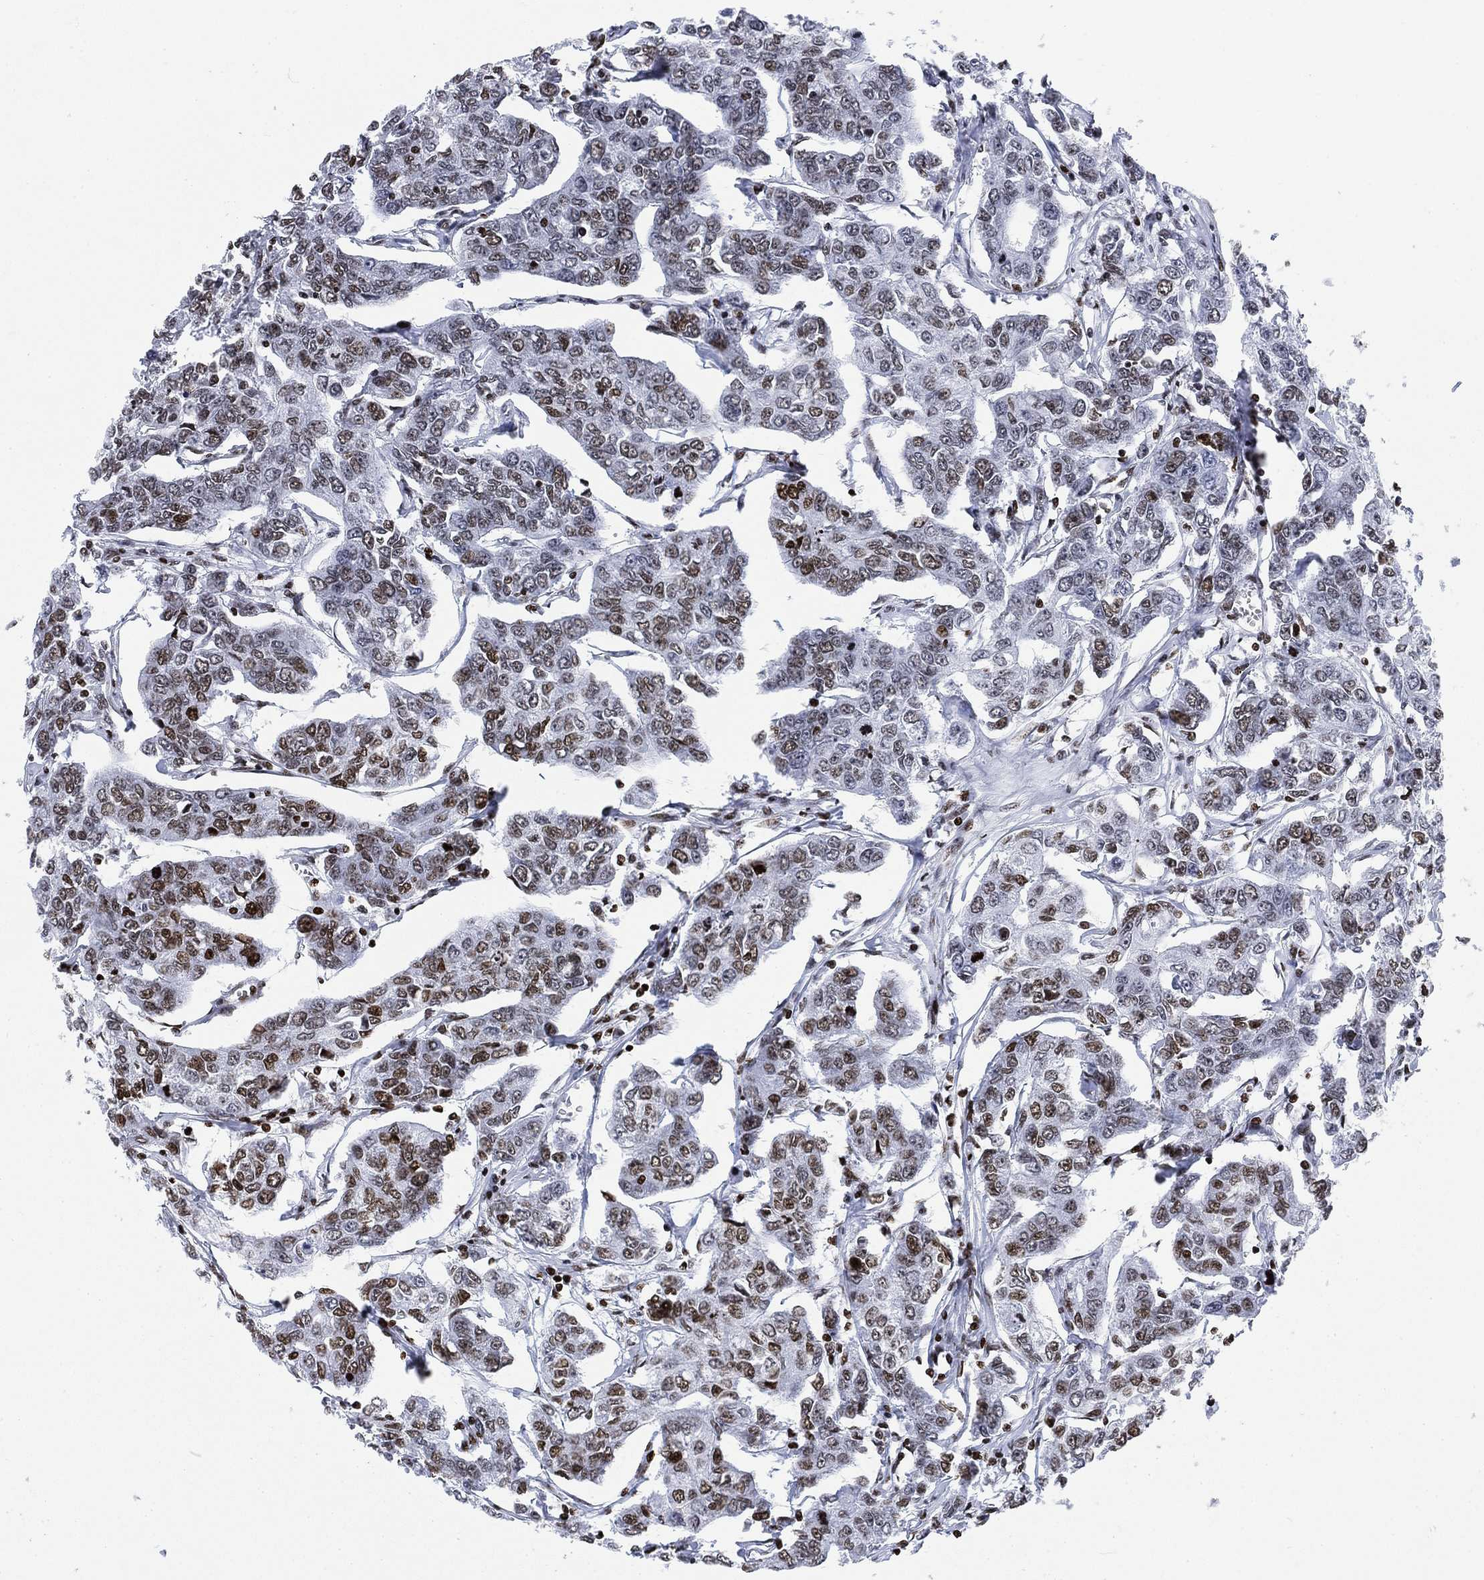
{"staining": {"intensity": "moderate", "quantity": "25%-75%", "location": "nuclear"}, "tissue": "breast cancer", "cell_type": "Tumor cells", "image_type": "cancer", "snomed": [{"axis": "morphology", "description": "Duct carcinoma"}, {"axis": "topography", "description": "Breast"}], "caption": "Immunohistochemistry (IHC) (DAB) staining of breast cancer (invasive ductal carcinoma) reveals moderate nuclear protein staining in about 25%-75% of tumor cells. The staining was performed using DAB (3,3'-diaminobenzidine), with brown indicating positive protein expression. Nuclei are stained blue with hematoxylin.", "gene": "H1-10", "patient": {"sex": "female", "age": 88}}